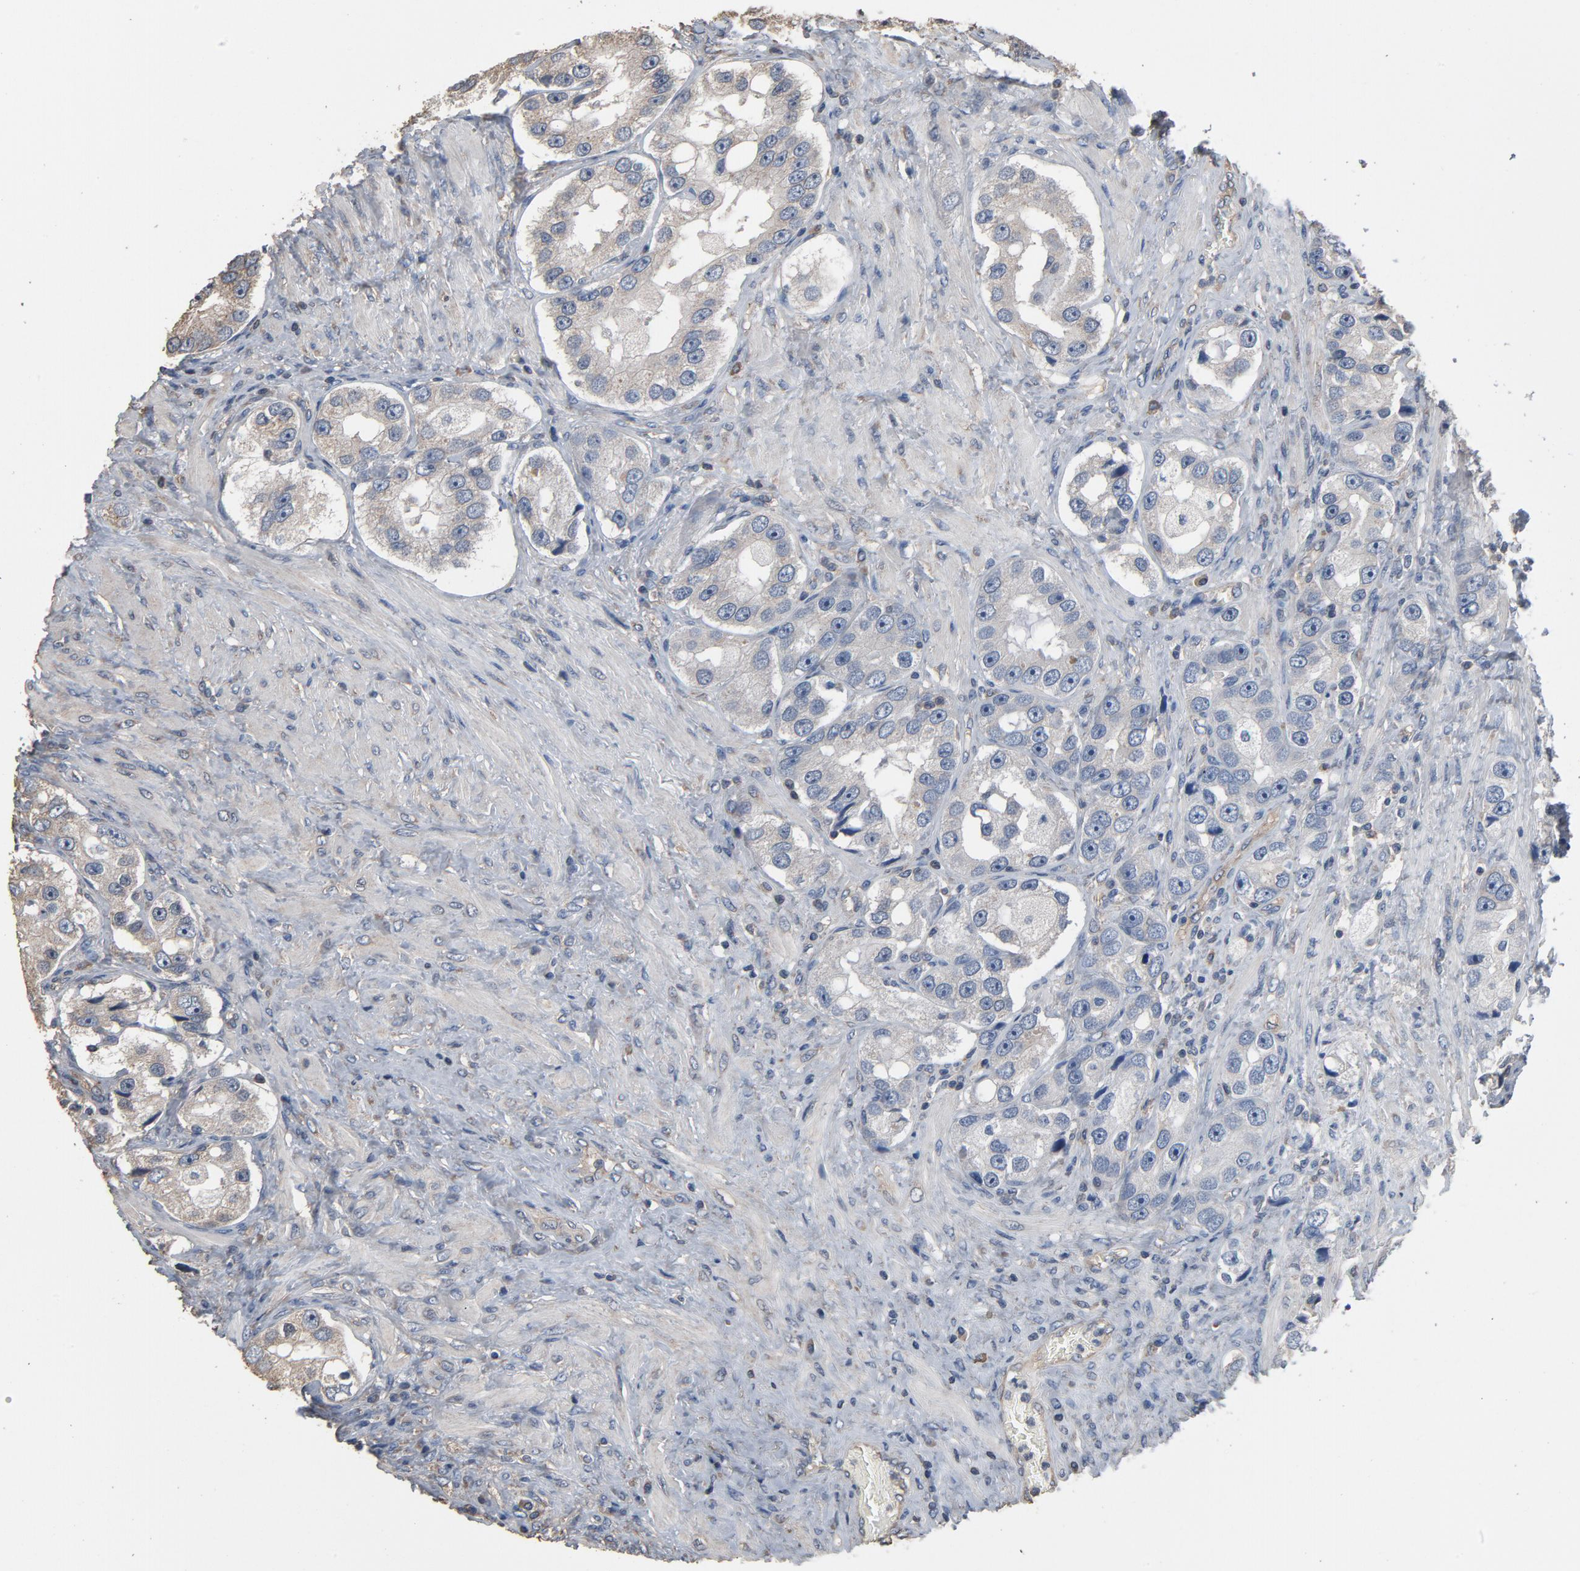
{"staining": {"intensity": "weak", "quantity": "<25%", "location": "cytoplasmic/membranous"}, "tissue": "prostate cancer", "cell_type": "Tumor cells", "image_type": "cancer", "snomed": [{"axis": "morphology", "description": "Adenocarcinoma, High grade"}, {"axis": "topography", "description": "Prostate"}], "caption": "Tumor cells show no significant protein expression in prostate cancer.", "gene": "SOX6", "patient": {"sex": "male", "age": 63}}